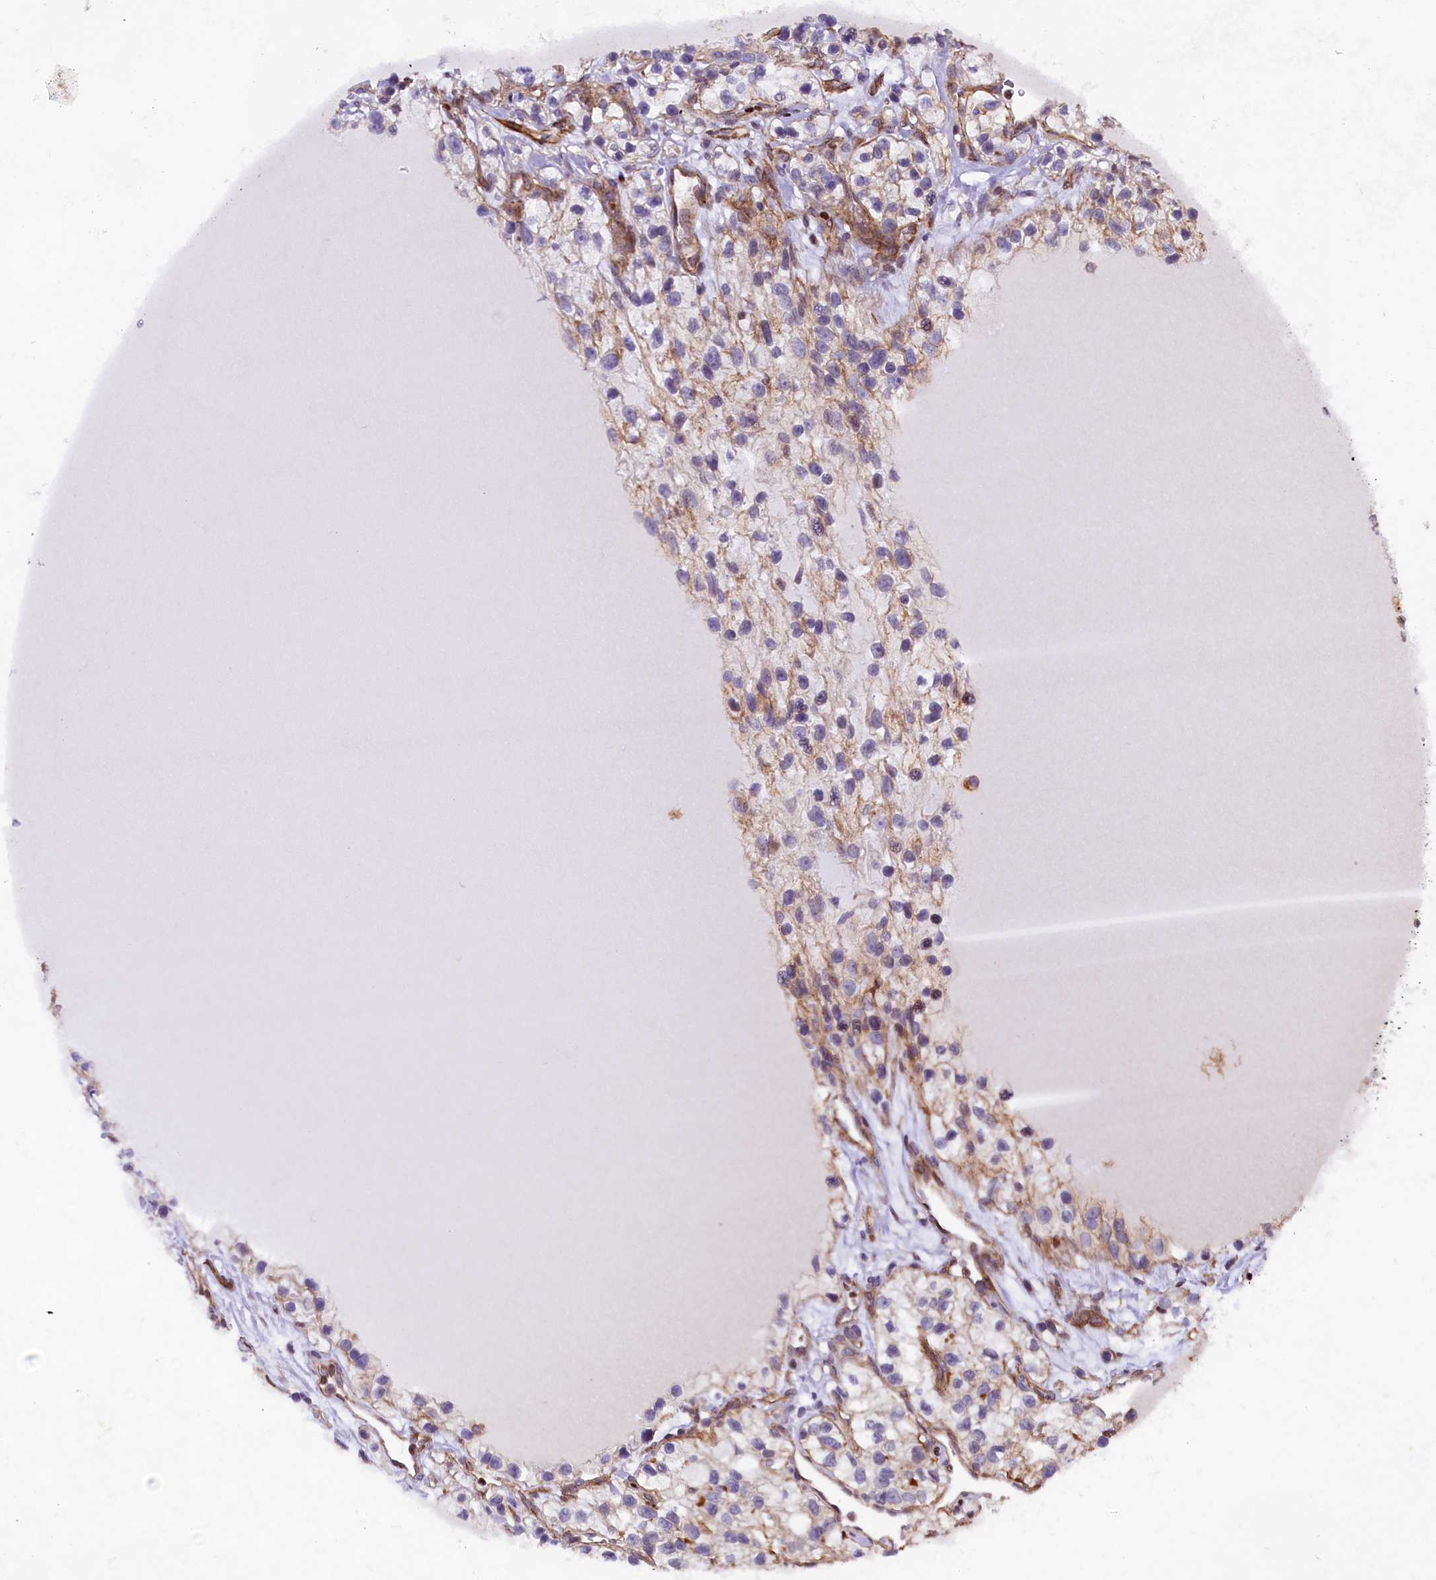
{"staining": {"intensity": "weak", "quantity": "<25%", "location": "cytoplasmic/membranous"}, "tissue": "renal cancer", "cell_type": "Tumor cells", "image_type": "cancer", "snomed": [{"axis": "morphology", "description": "Adenocarcinoma, NOS"}, {"axis": "topography", "description": "Kidney"}], "caption": "Tumor cells show no significant protein expression in renal adenocarcinoma. (Immunohistochemistry, brightfield microscopy, high magnification).", "gene": "SP4", "patient": {"sex": "female", "age": 57}}